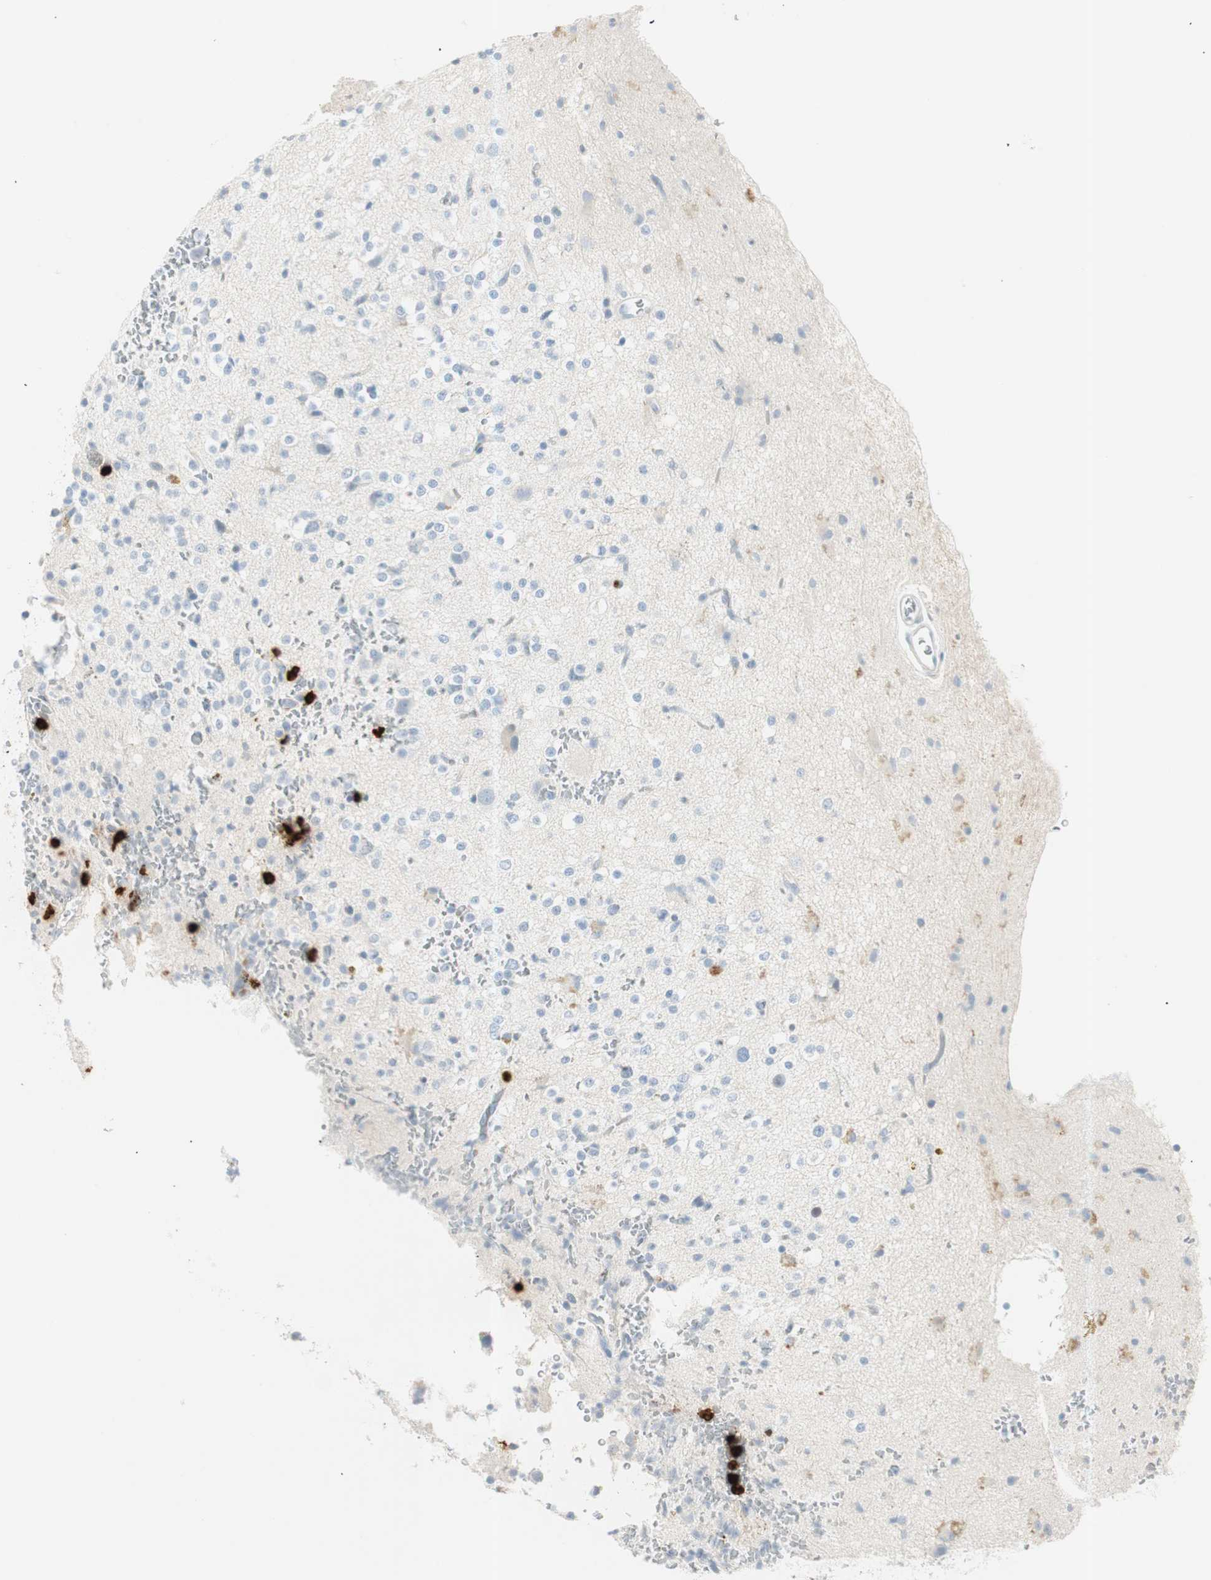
{"staining": {"intensity": "negative", "quantity": "none", "location": "none"}, "tissue": "glioma", "cell_type": "Tumor cells", "image_type": "cancer", "snomed": [{"axis": "morphology", "description": "Glioma, malignant, High grade"}, {"axis": "topography", "description": "Brain"}], "caption": "There is no significant expression in tumor cells of glioma.", "gene": "PRTN3", "patient": {"sex": "male", "age": 47}}